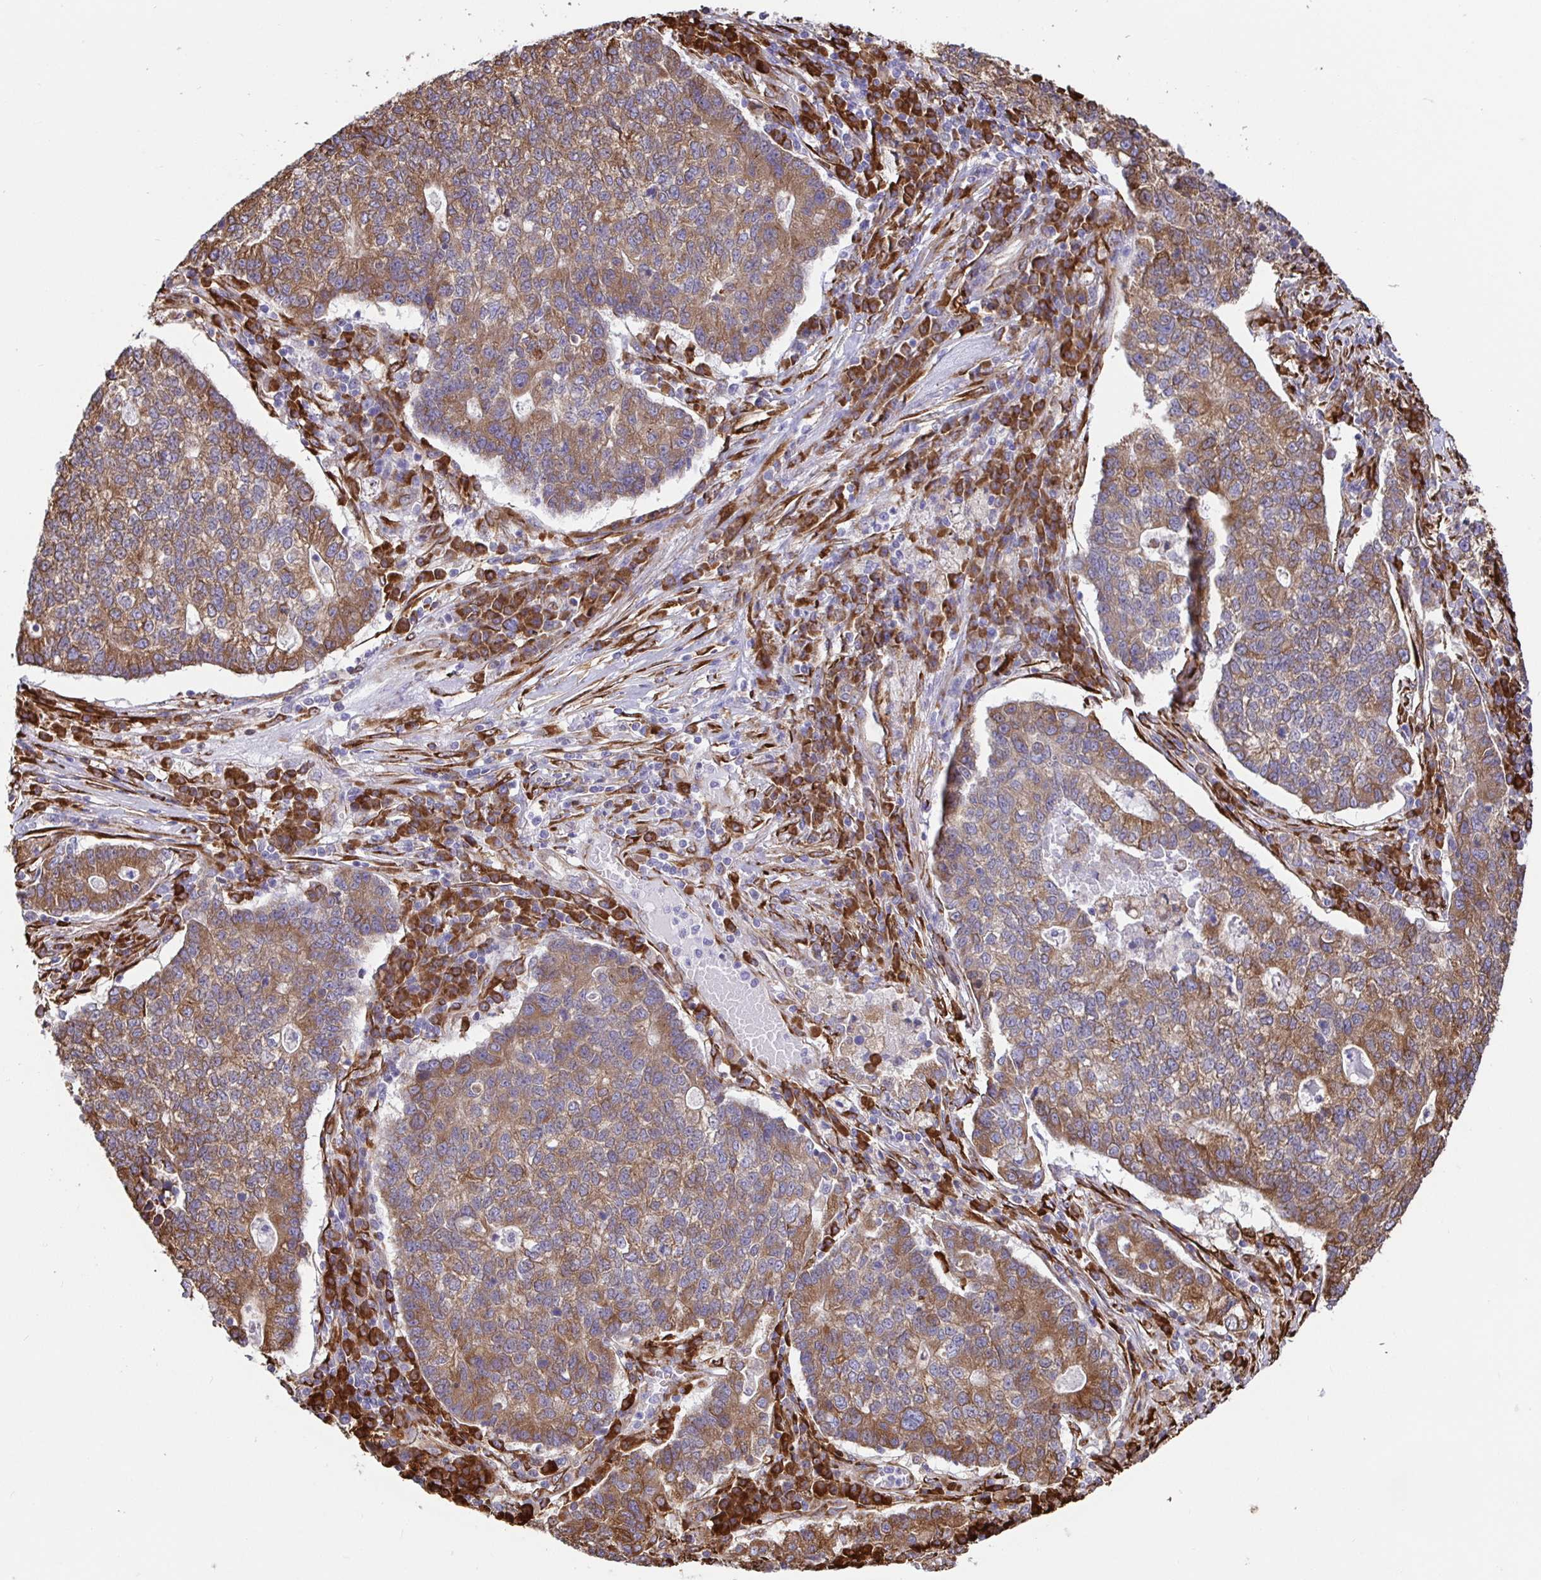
{"staining": {"intensity": "moderate", "quantity": ">75%", "location": "cytoplasmic/membranous"}, "tissue": "lung cancer", "cell_type": "Tumor cells", "image_type": "cancer", "snomed": [{"axis": "morphology", "description": "Adenocarcinoma, NOS"}, {"axis": "topography", "description": "Lung"}], "caption": "Lung cancer (adenocarcinoma) tissue reveals moderate cytoplasmic/membranous positivity in about >75% of tumor cells, visualized by immunohistochemistry.", "gene": "MAOA", "patient": {"sex": "male", "age": 57}}